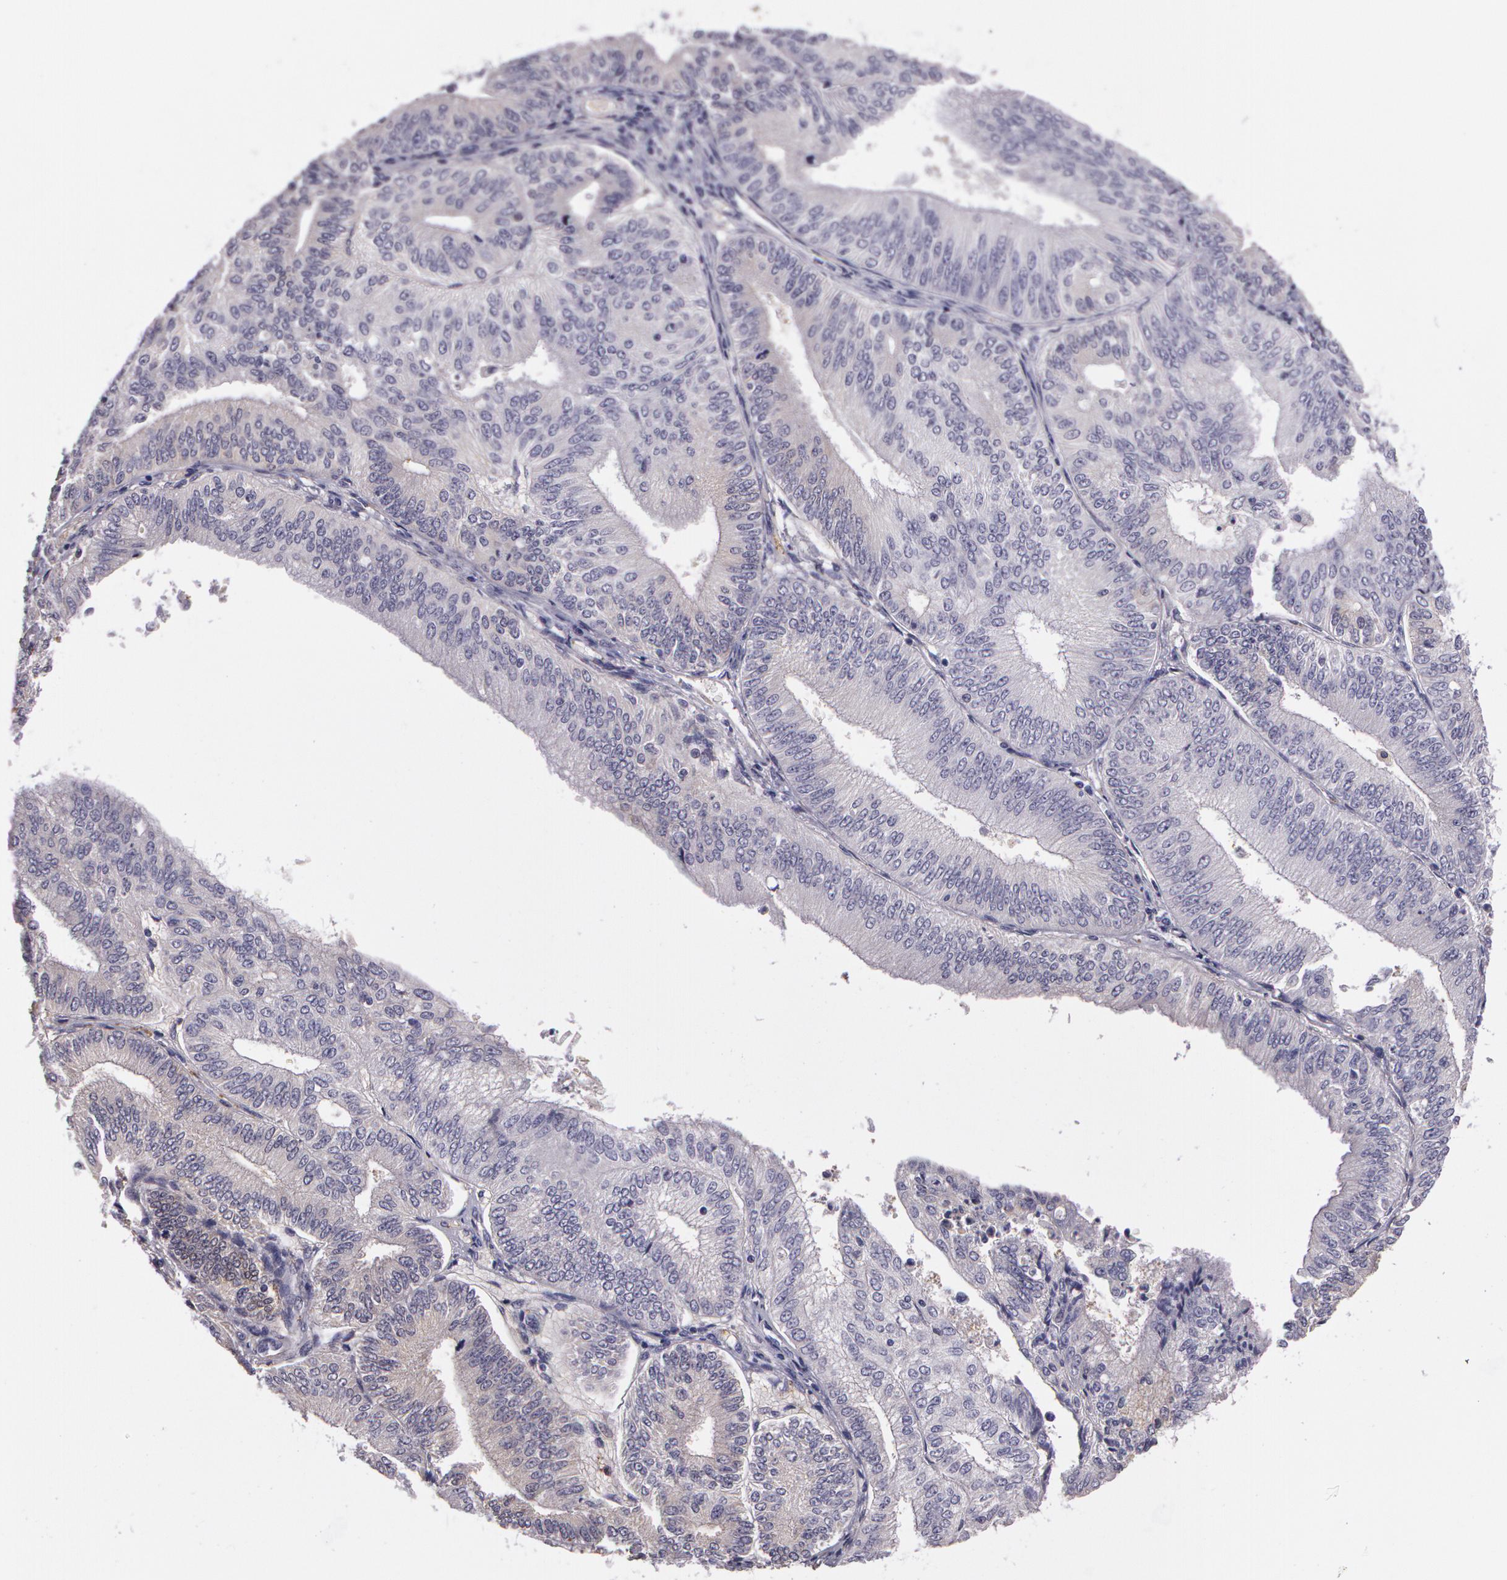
{"staining": {"intensity": "negative", "quantity": "none", "location": "none"}, "tissue": "endometrial cancer", "cell_type": "Tumor cells", "image_type": "cancer", "snomed": [{"axis": "morphology", "description": "Adenocarcinoma, NOS"}, {"axis": "topography", "description": "Endometrium"}], "caption": "This is an immunohistochemistry (IHC) histopathology image of human endometrial cancer. There is no staining in tumor cells.", "gene": "G2E3", "patient": {"sex": "female", "age": 55}}